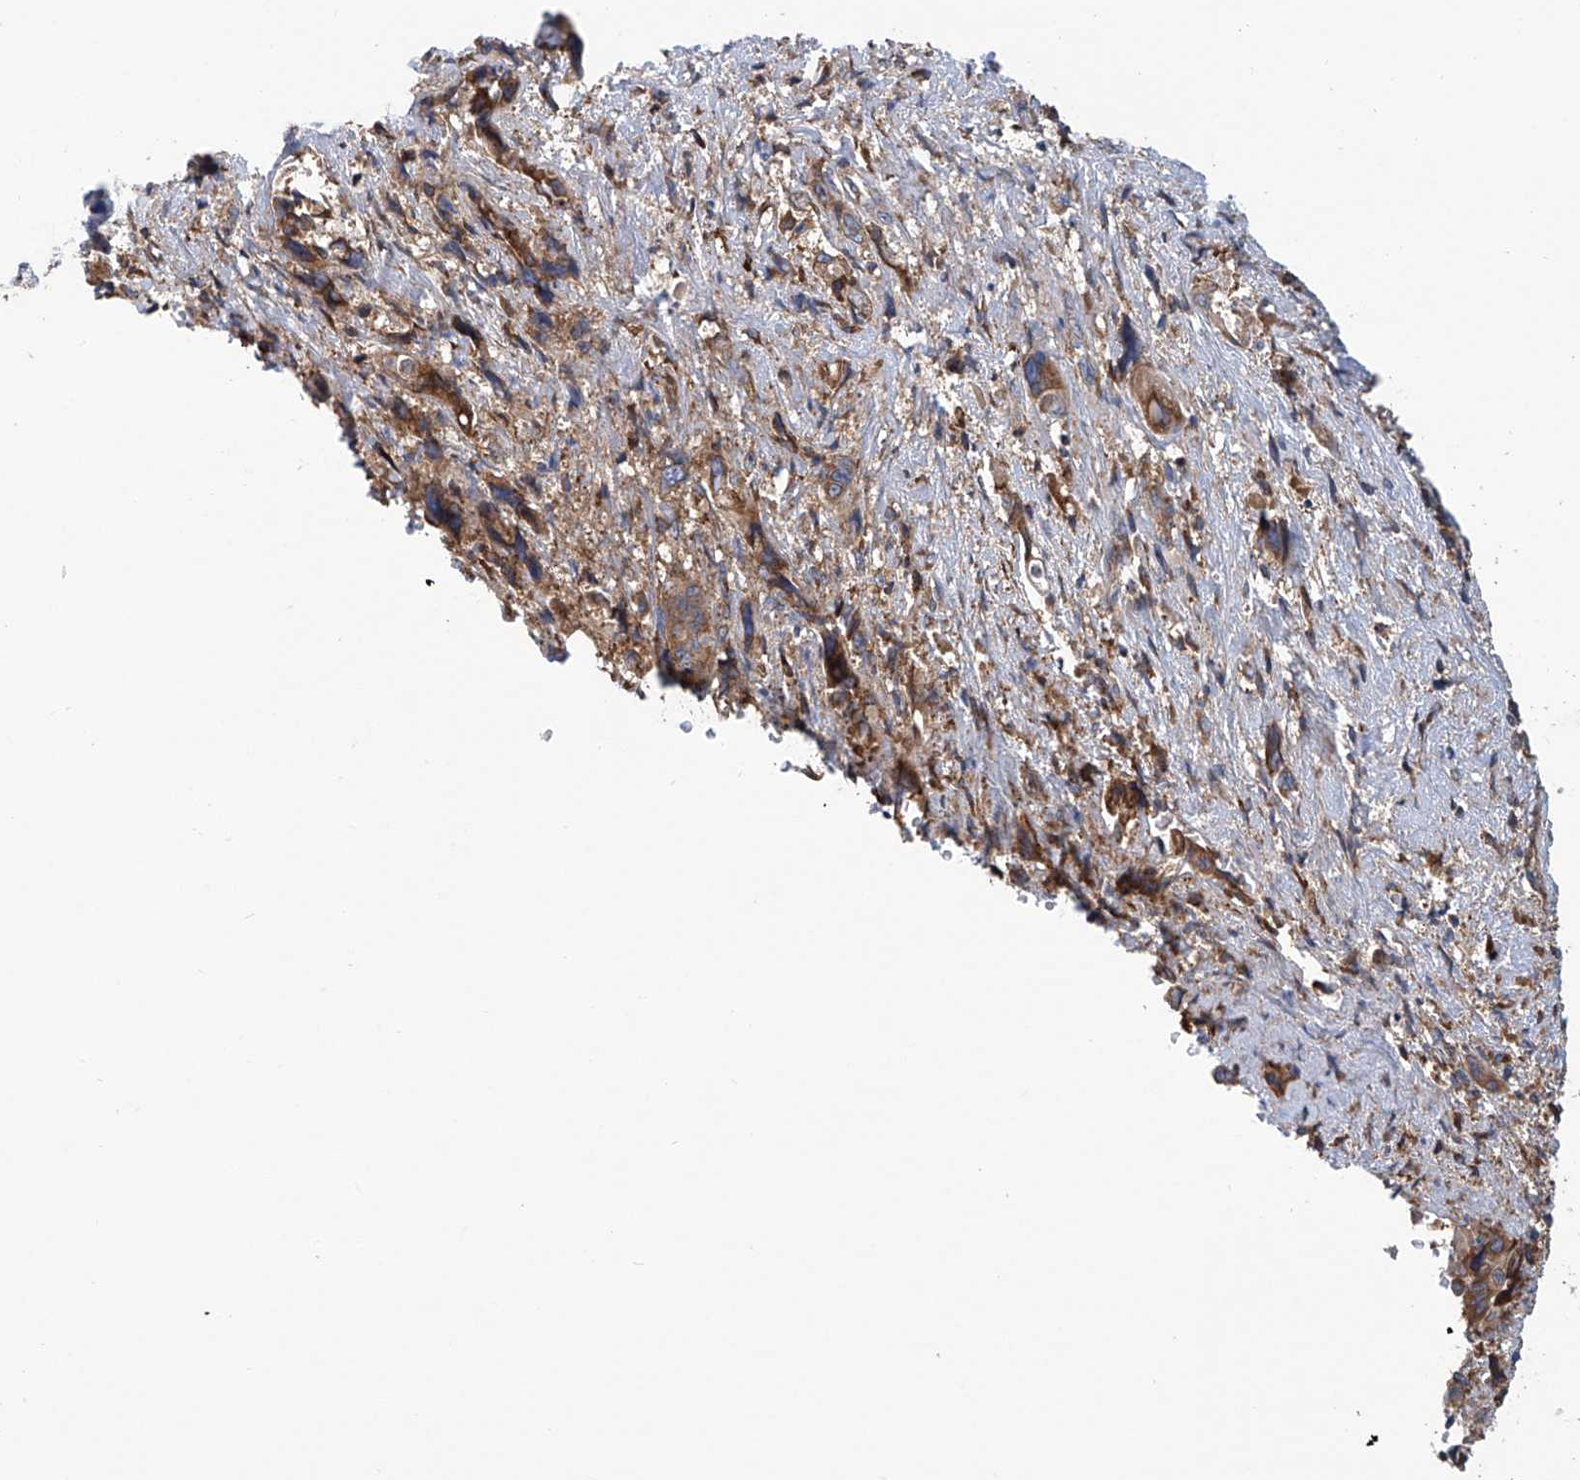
{"staining": {"intensity": "moderate", "quantity": "<25%", "location": "cytoplasmic/membranous"}, "tissue": "pancreatic cancer", "cell_type": "Tumor cells", "image_type": "cancer", "snomed": [{"axis": "morphology", "description": "Adenocarcinoma, NOS"}, {"axis": "topography", "description": "Pancreas"}], "caption": "Human pancreatic cancer (adenocarcinoma) stained with a brown dye exhibits moderate cytoplasmic/membranous positive staining in approximately <25% of tumor cells.", "gene": "SENP2", "patient": {"sex": "male", "age": 46}}